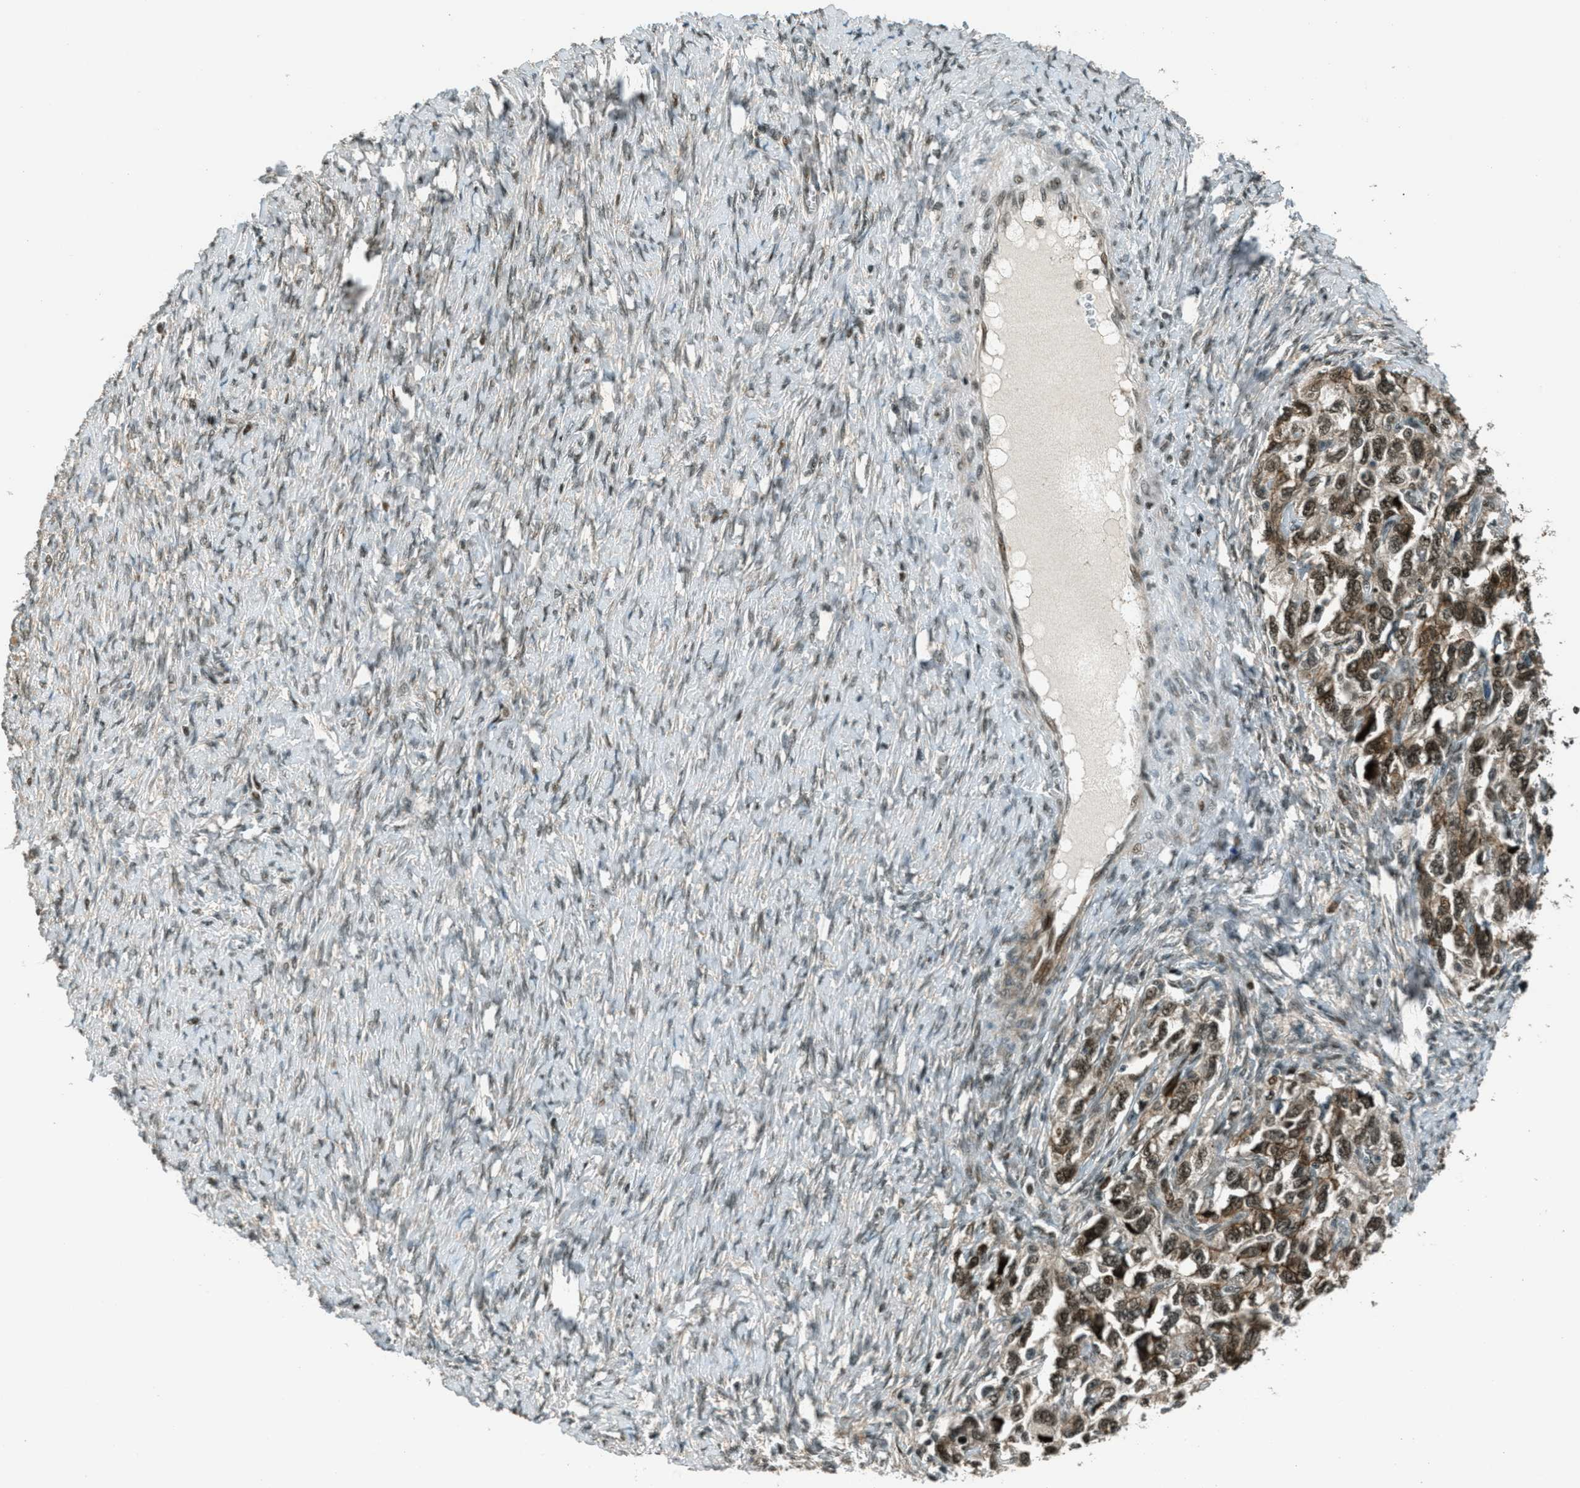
{"staining": {"intensity": "moderate", "quantity": ">75%", "location": "cytoplasmic/membranous,nuclear"}, "tissue": "ovarian cancer", "cell_type": "Tumor cells", "image_type": "cancer", "snomed": [{"axis": "morphology", "description": "Carcinoma, NOS"}, {"axis": "morphology", "description": "Cystadenocarcinoma, serous, NOS"}, {"axis": "topography", "description": "Ovary"}], "caption": "Immunohistochemical staining of ovarian serous cystadenocarcinoma reveals moderate cytoplasmic/membranous and nuclear protein expression in approximately >75% of tumor cells.", "gene": "FOXM1", "patient": {"sex": "female", "age": 69}}